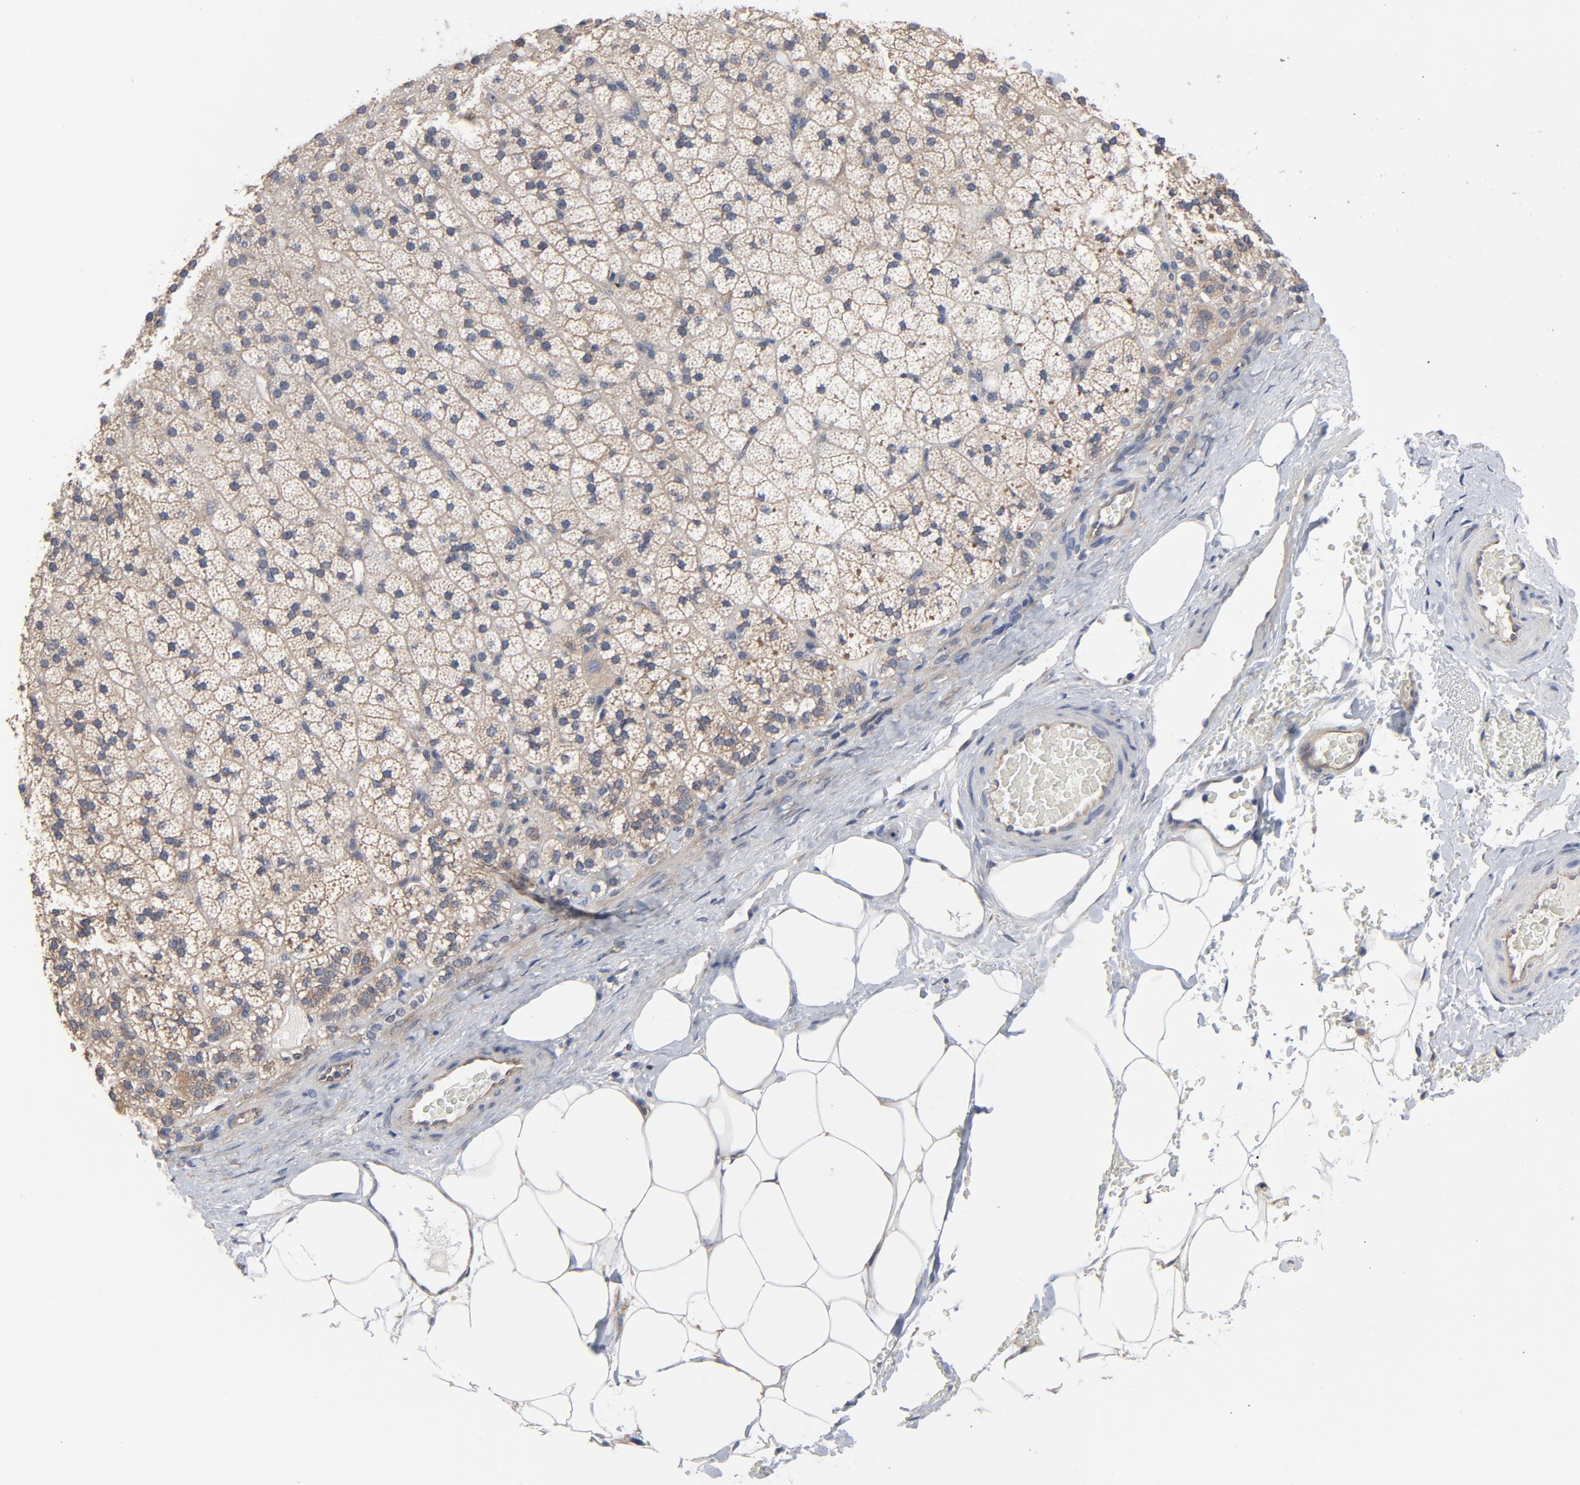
{"staining": {"intensity": "moderate", "quantity": ">75%", "location": "cytoplasmic/membranous"}, "tissue": "adrenal gland", "cell_type": "Glandular cells", "image_type": "normal", "snomed": [{"axis": "morphology", "description": "Normal tissue, NOS"}, {"axis": "topography", "description": "Adrenal gland"}], "caption": "Adrenal gland was stained to show a protein in brown. There is medium levels of moderate cytoplasmic/membranous staining in approximately >75% of glandular cells. (IHC, brightfield microscopy, high magnification).", "gene": "DYNLT3", "patient": {"sex": "male", "age": 35}}